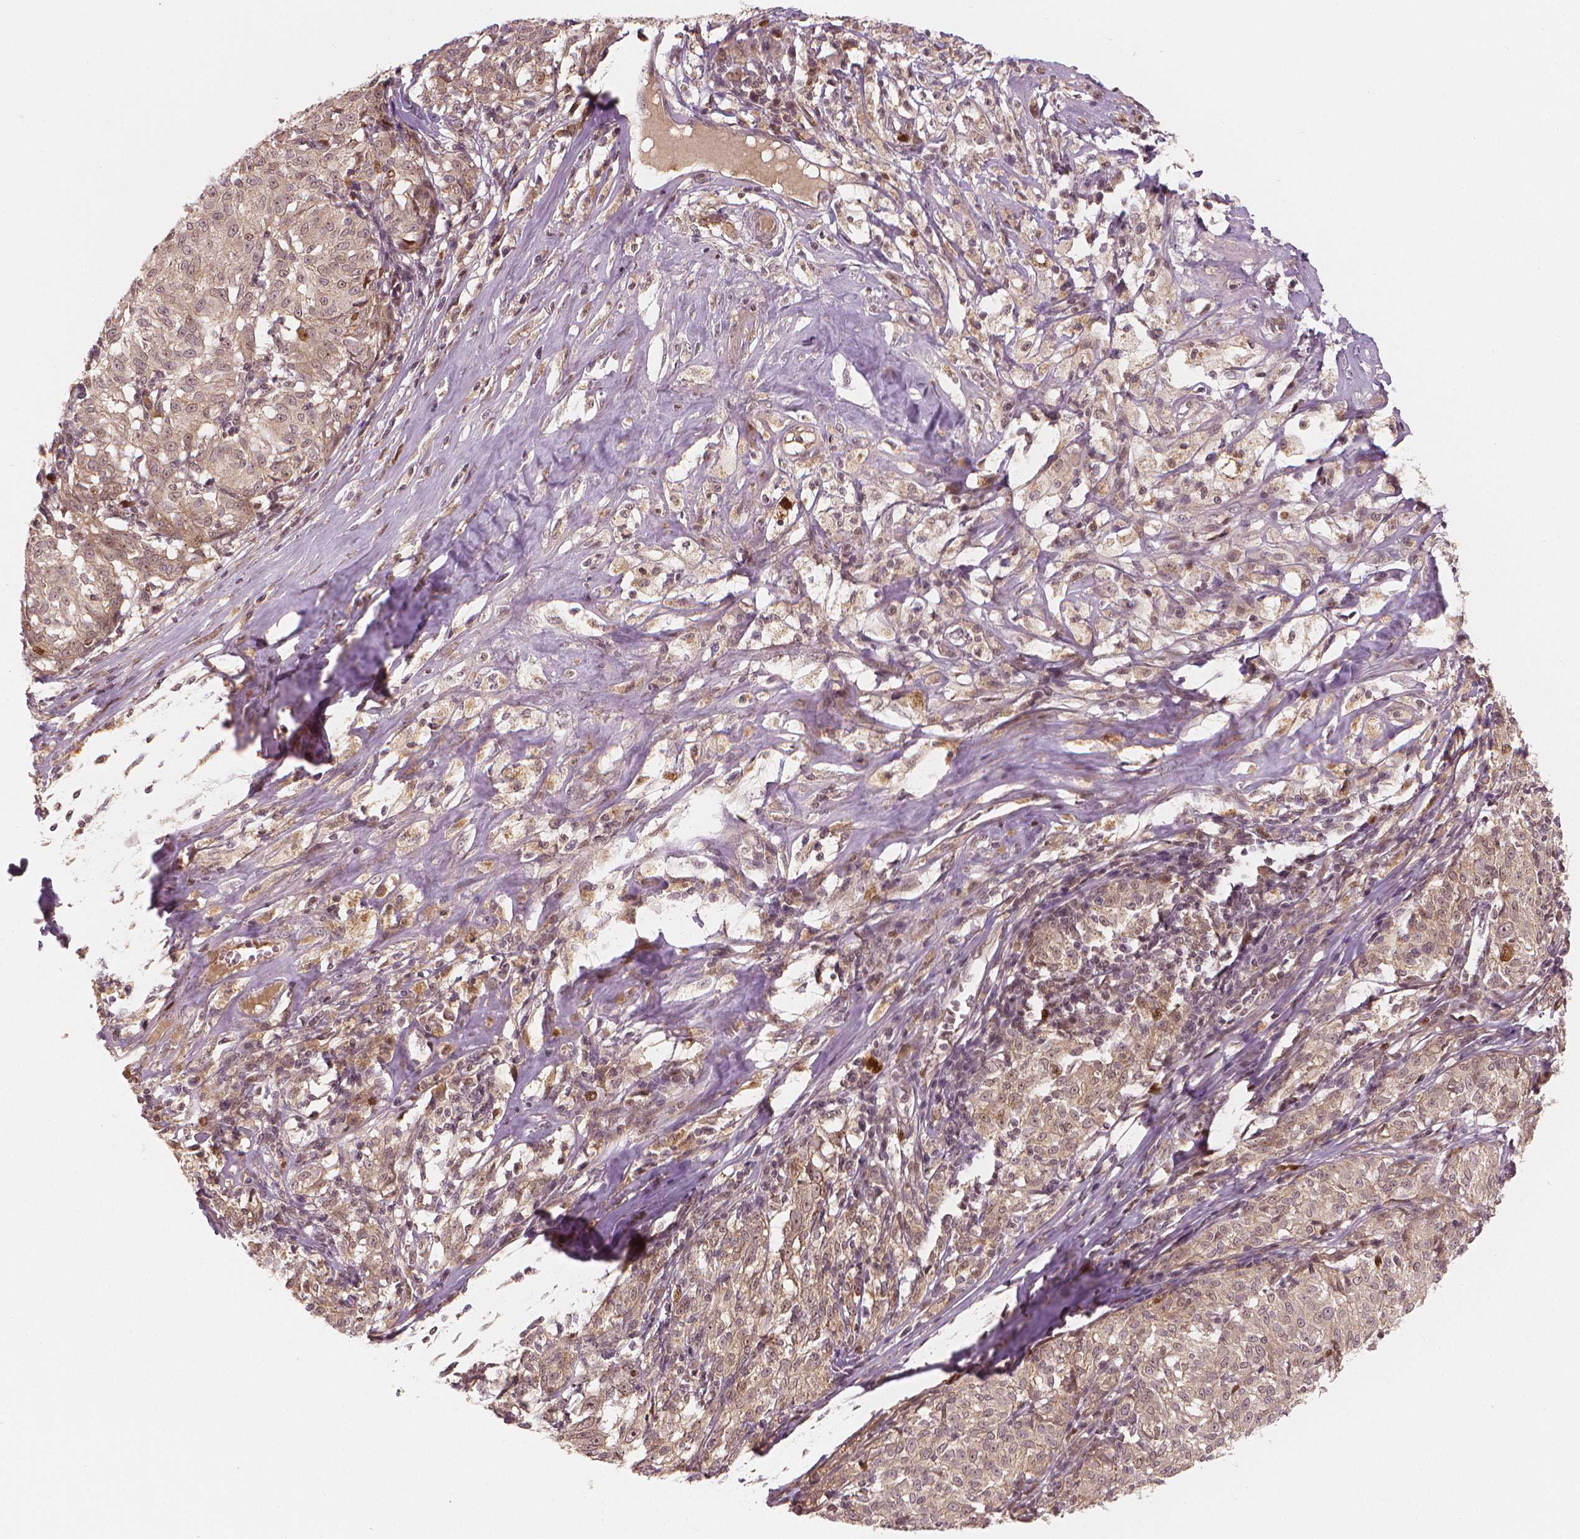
{"staining": {"intensity": "weak", "quantity": "25%-75%", "location": "cytoplasmic/membranous,nuclear"}, "tissue": "melanoma", "cell_type": "Tumor cells", "image_type": "cancer", "snomed": [{"axis": "morphology", "description": "Malignant melanoma, NOS"}, {"axis": "topography", "description": "Skin"}], "caption": "Protein staining by IHC reveals weak cytoplasmic/membranous and nuclear expression in approximately 25%-75% of tumor cells in melanoma. (Stains: DAB (3,3'-diaminobenzidine) in brown, nuclei in blue, Microscopy: brightfield microscopy at high magnification).", "gene": "NSD2", "patient": {"sex": "female", "age": 72}}